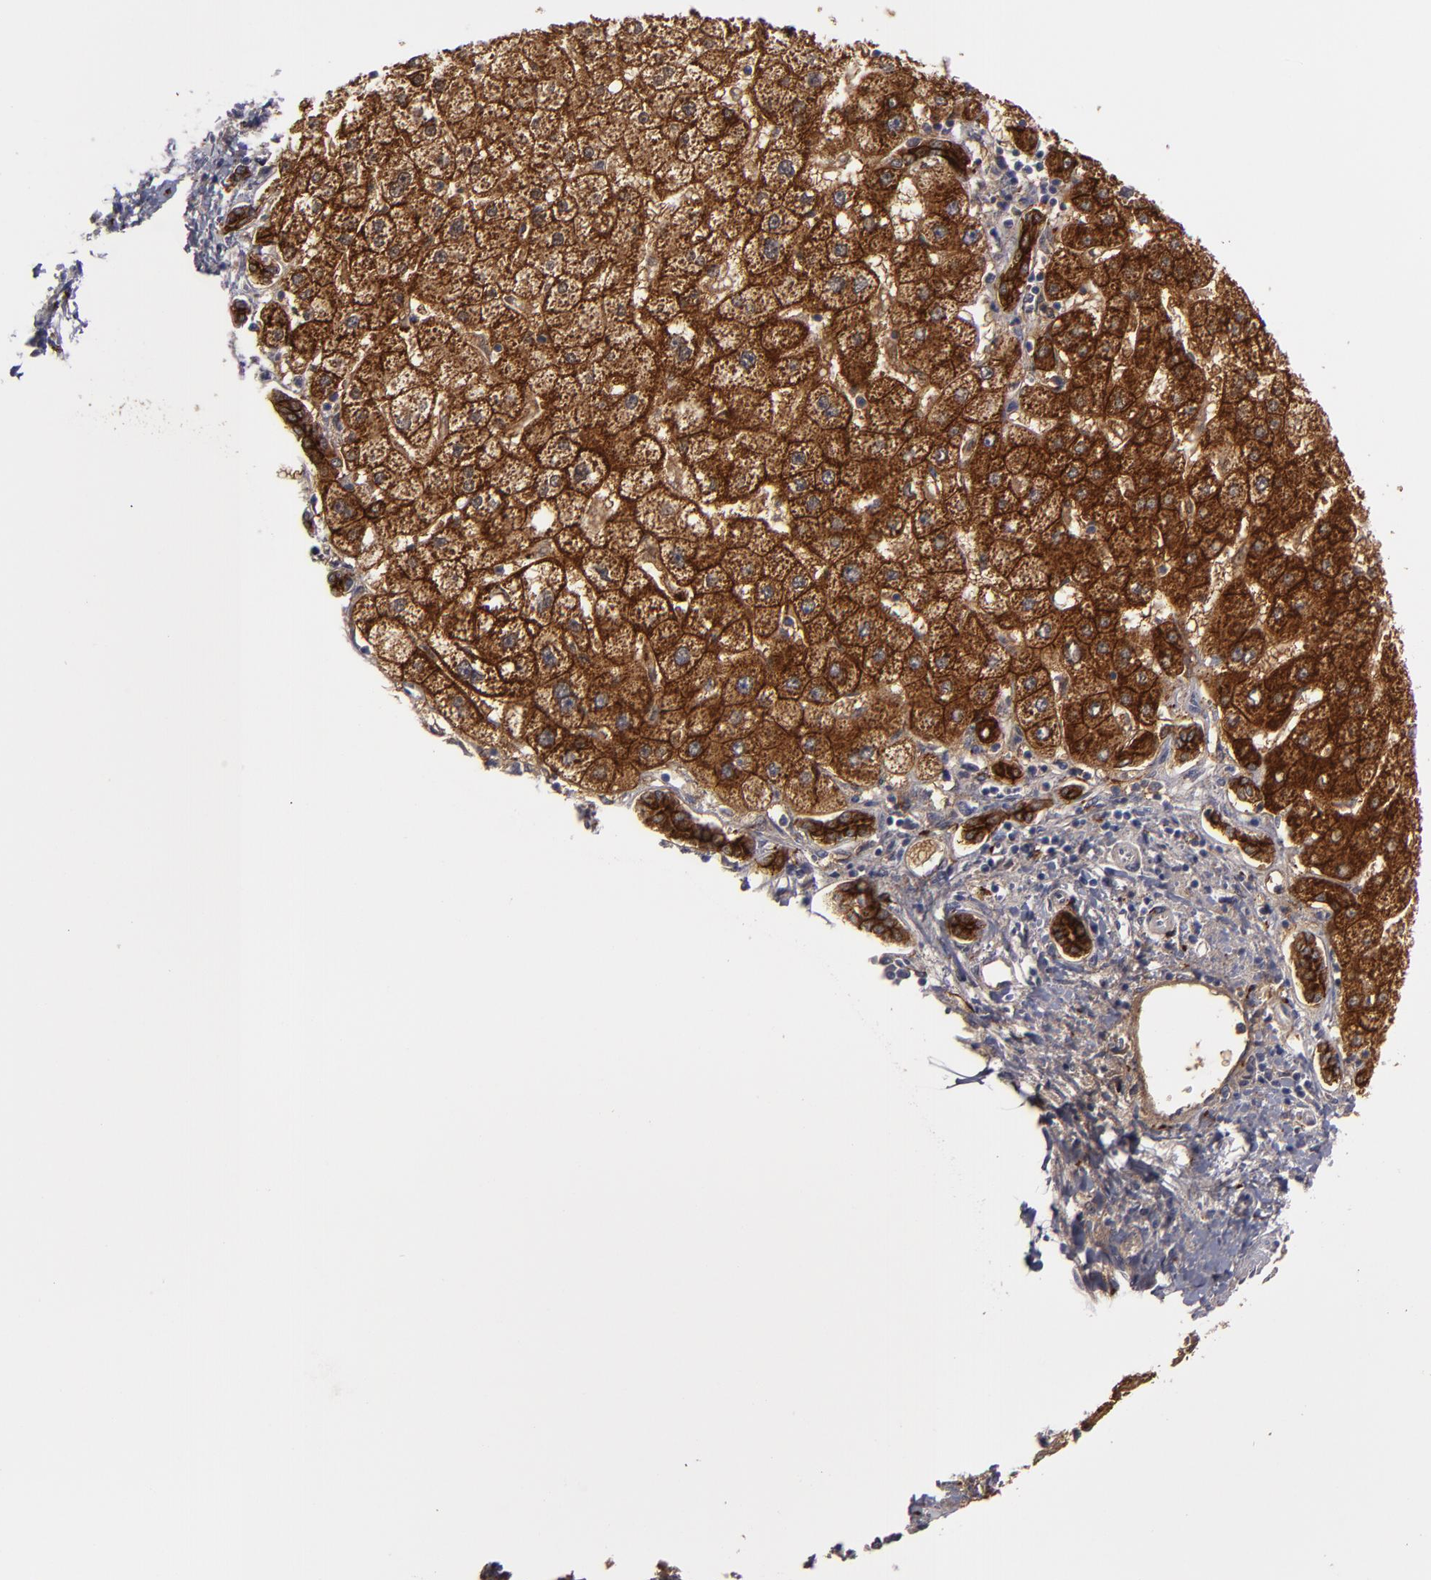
{"staining": {"intensity": "strong", "quantity": ">75%", "location": "cytoplasmic/membranous"}, "tissue": "liver cancer", "cell_type": "Tumor cells", "image_type": "cancer", "snomed": [{"axis": "morphology", "description": "Carcinoma, Hepatocellular, NOS"}, {"axis": "topography", "description": "Liver"}], "caption": "A brown stain highlights strong cytoplasmic/membranous expression of a protein in hepatocellular carcinoma (liver) tumor cells.", "gene": "ALCAM", "patient": {"sex": "female", "age": 85}}